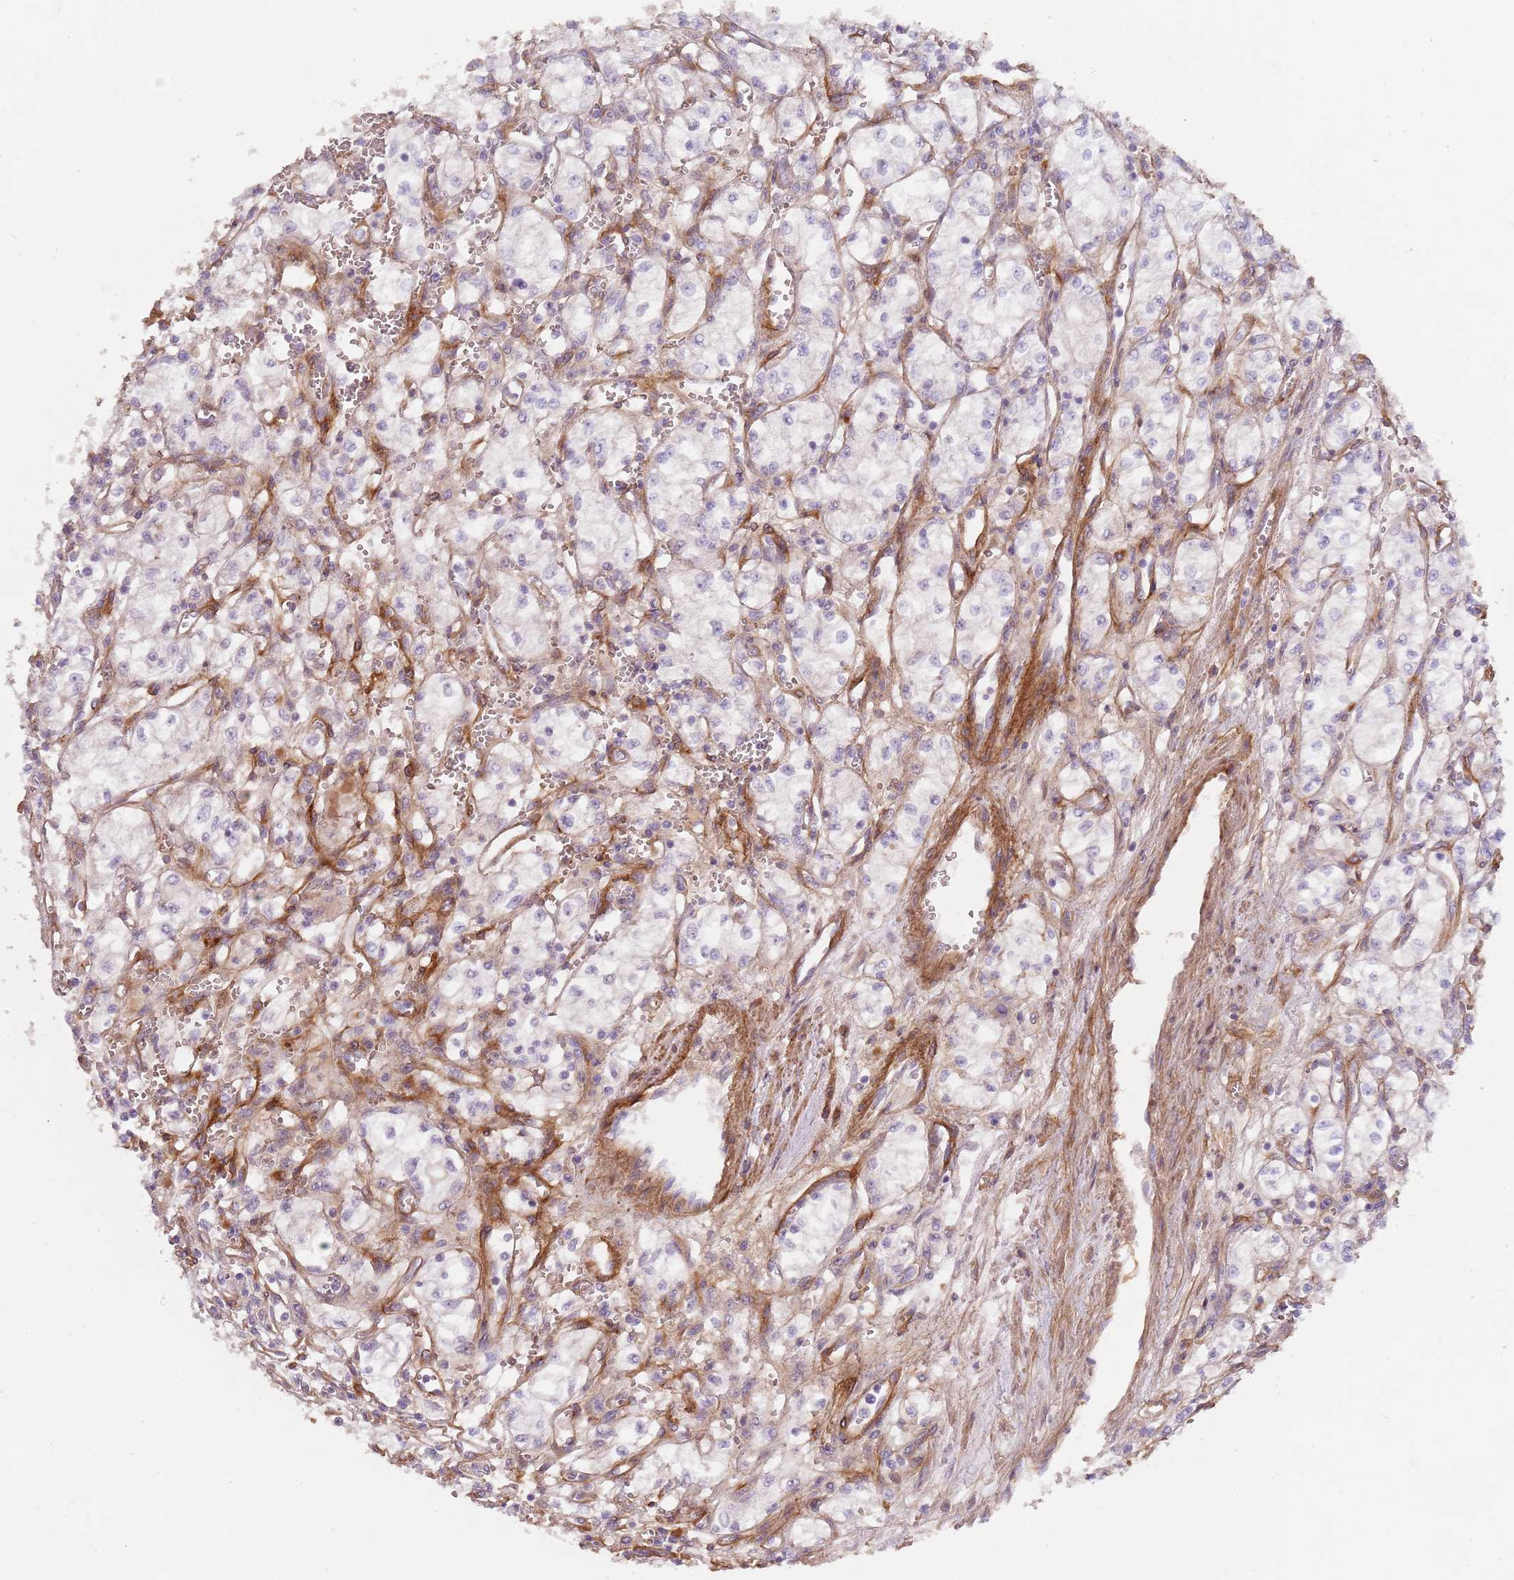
{"staining": {"intensity": "negative", "quantity": "none", "location": "none"}, "tissue": "renal cancer", "cell_type": "Tumor cells", "image_type": "cancer", "snomed": [{"axis": "morphology", "description": "Adenocarcinoma, NOS"}, {"axis": "topography", "description": "Kidney"}], "caption": "Immunohistochemistry micrograph of human adenocarcinoma (renal) stained for a protein (brown), which demonstrates no positivity in tumor cells.", "gene": "TINAGL1", "patient": {"sex": "male", "age": 59}}